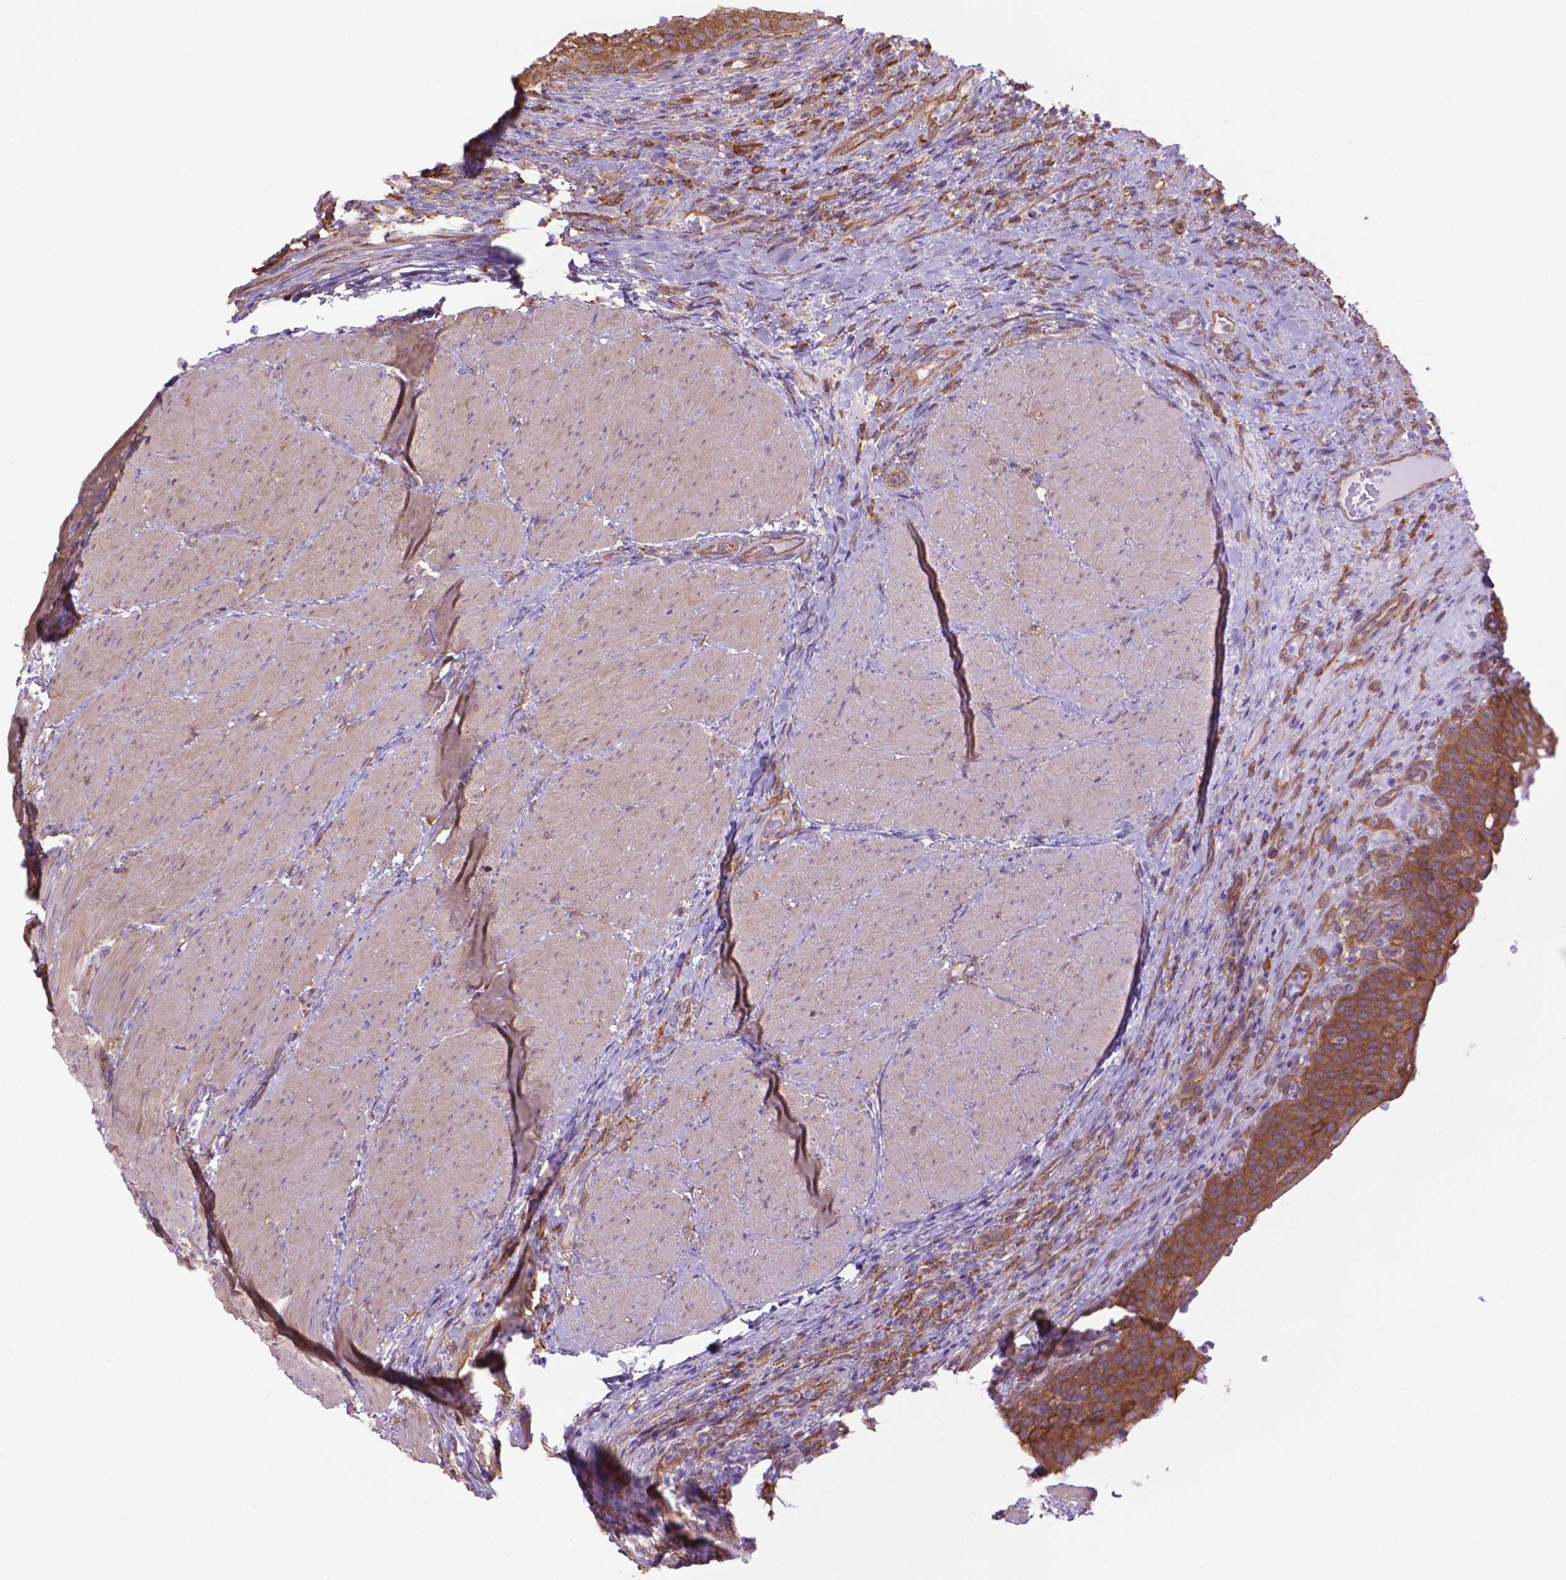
{"staining": {"intensity": "strong", "quantity": ">75%", "location": "cytoplasmic/membranous"}, "tissue": "urinary bladder", "cell_type": "Urothelial cells", "image_type": "normal", "snomed": [{"axis": "morphology", "description": "Normal tissue, NOS"}, {"axis": "topography", "description": "Urinary bladder"}, {"axis": "topography", "description": "Peripheral nerve tissue"}], "caption": "Approximately >75% of urothelial cells in unremarkable human urinary bladder demonstrate strong cytoplasmic/membranous protein positivity as visualized by brown immunohistochemical staining.", "gene": "CORO1B", "patient": {"sex": "male", "age": 66}}